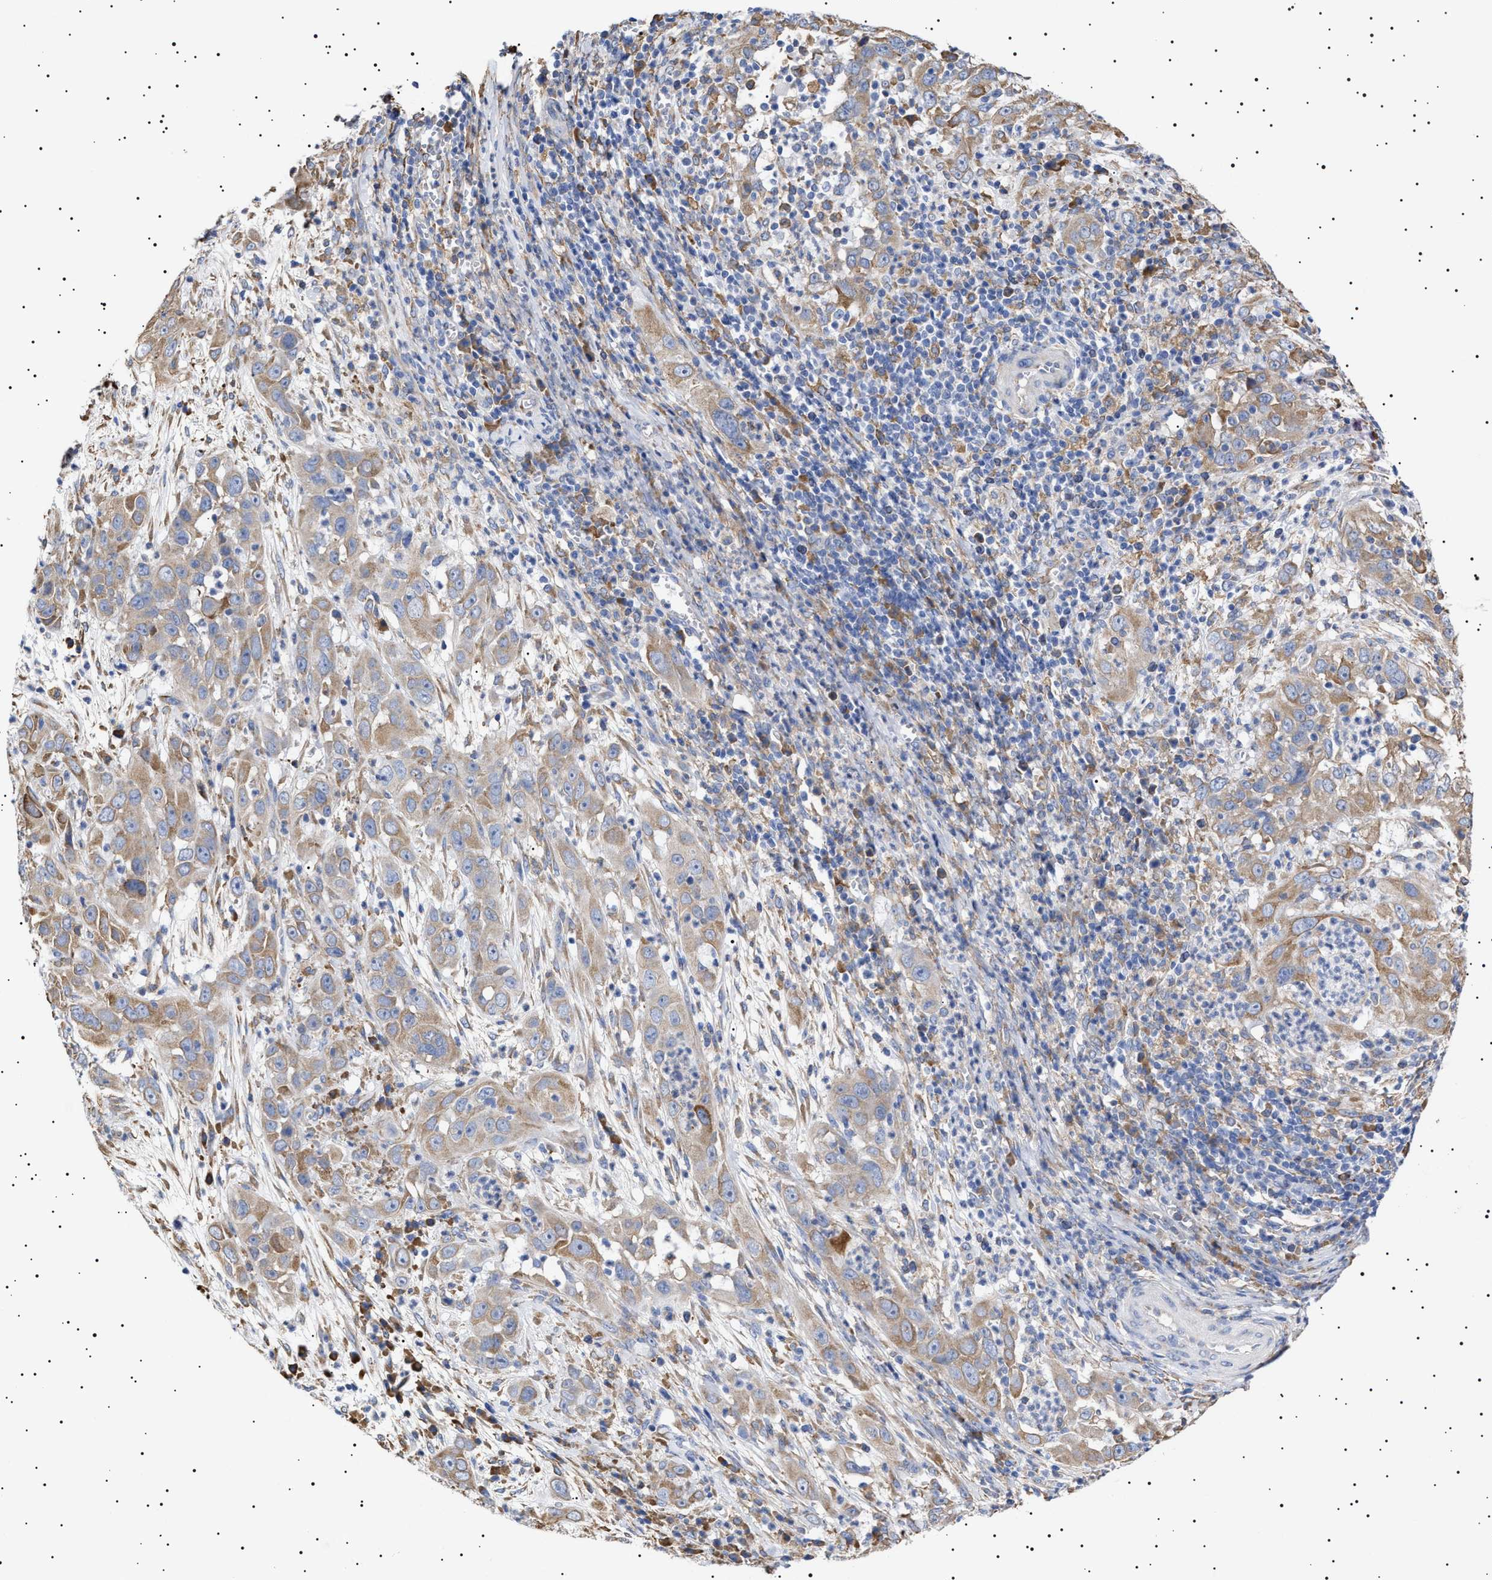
{"staining": {"intensity": "weak", "quantity": "25%-75%", "location": "cytoplasmic/membranous"}, "tissue": "cervical cancer", "cell_type": "Tumor cells", "image_type": "cancer", "snomed": [{"axis": "morphology", "description": "Squamous cell carcinoma, NOS"}, {"axis": "topography", "description": "Cervix"}], "caption": "Squamous cell carcinoma (cervical) tissue displays weak cytoplasmic/membranous expression in approximately 25%-75% of tumor cells, visualized by immunohistochemistry. (DAB IHC with brightfield microscopy, high magnification).", "gene": "ERCC6L2", "patient": {"sex": "female", "age": 32}}